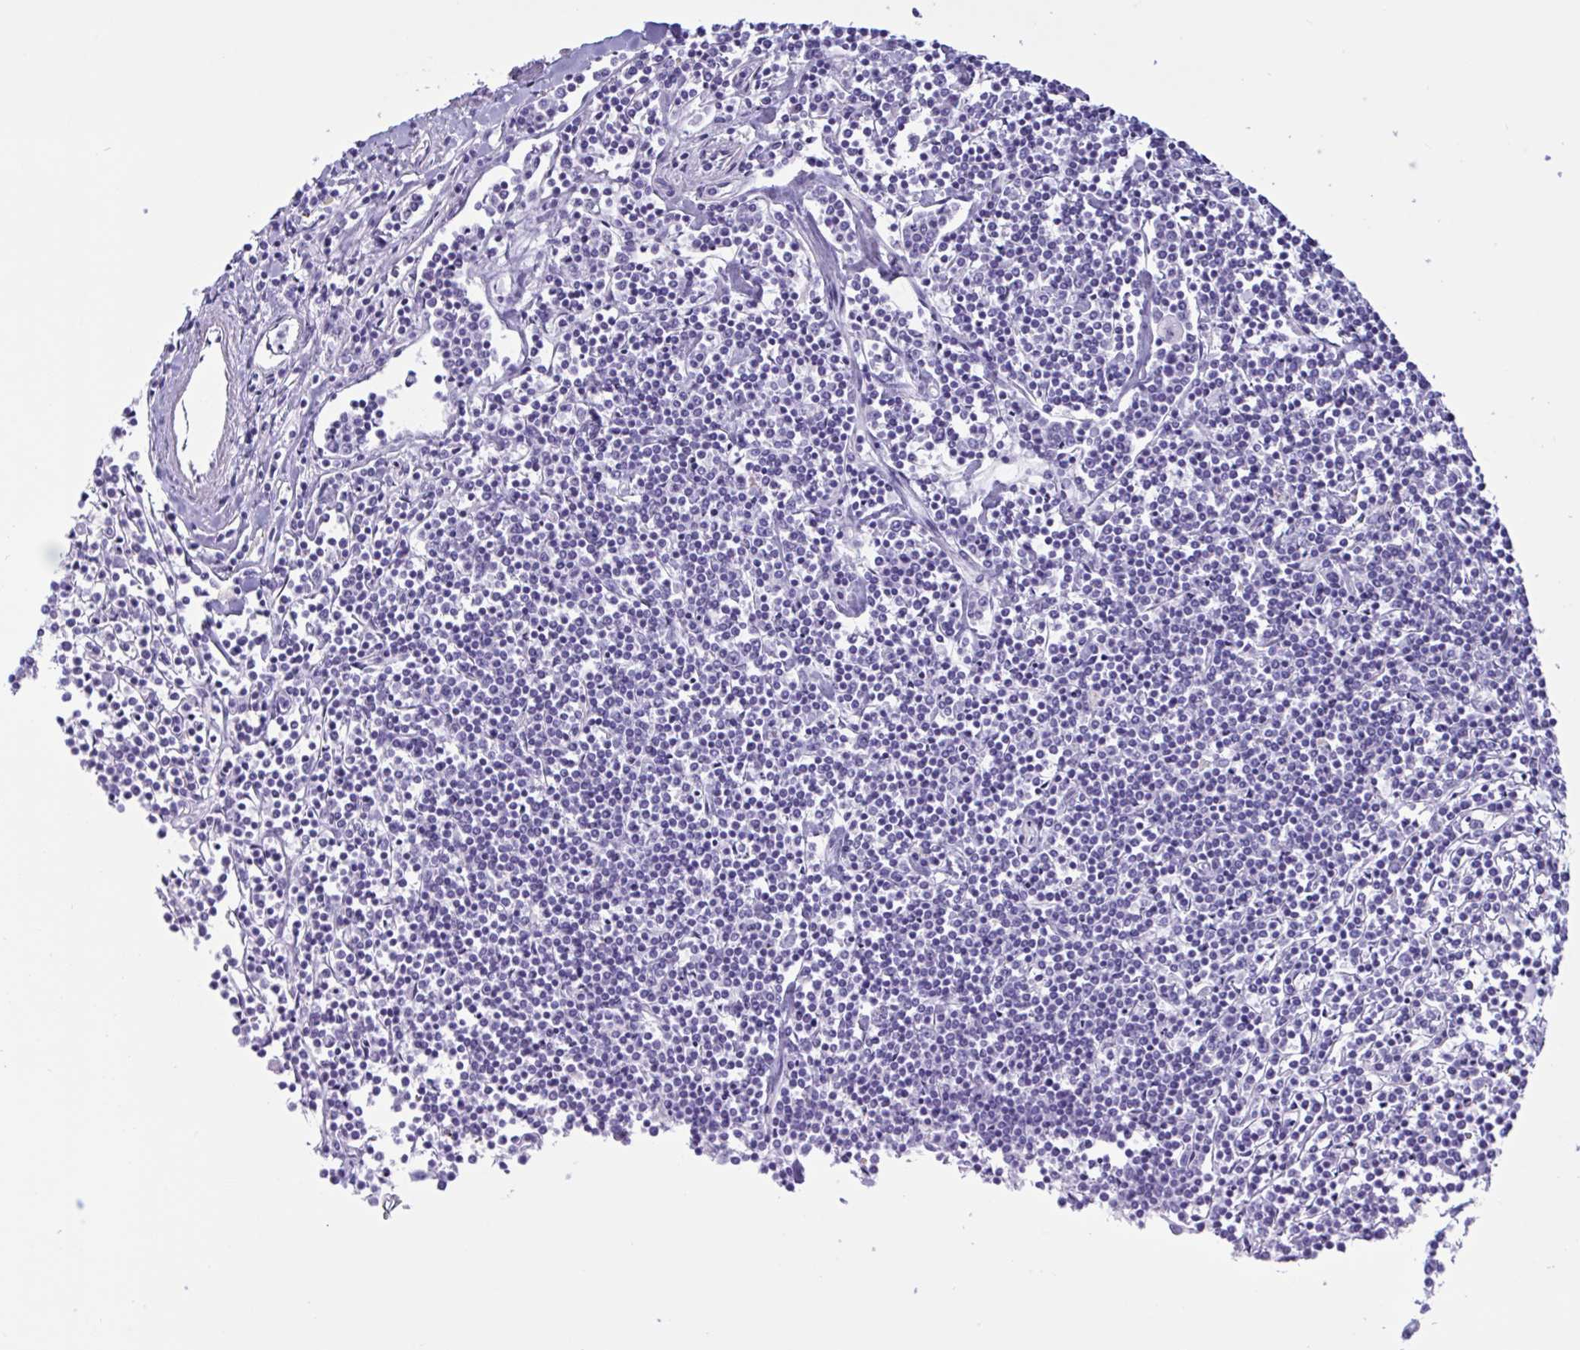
{"staining": {"intensity": "negative", "quantity": "none", "location": "none"}, "tissue": "lymphoma", "cell_type": "Tumor cells", "image_type": "cancer", "snomed": [{"axis": "morphology", "description": "Malignant lymphoma, non-Hodgkin's type, Low grade"}, {"axis": "topography", "description": "Spleen"}], "caption": "There is no significant staining in tumor cells of low-grade malignant lymphoma, non-Hodgkin's type. (Immunohistochemistry (ihc), brightfield microscopy, high magnification).", "gene": "MRGPRG", "patient": {"sex": "female", "age": 19}}